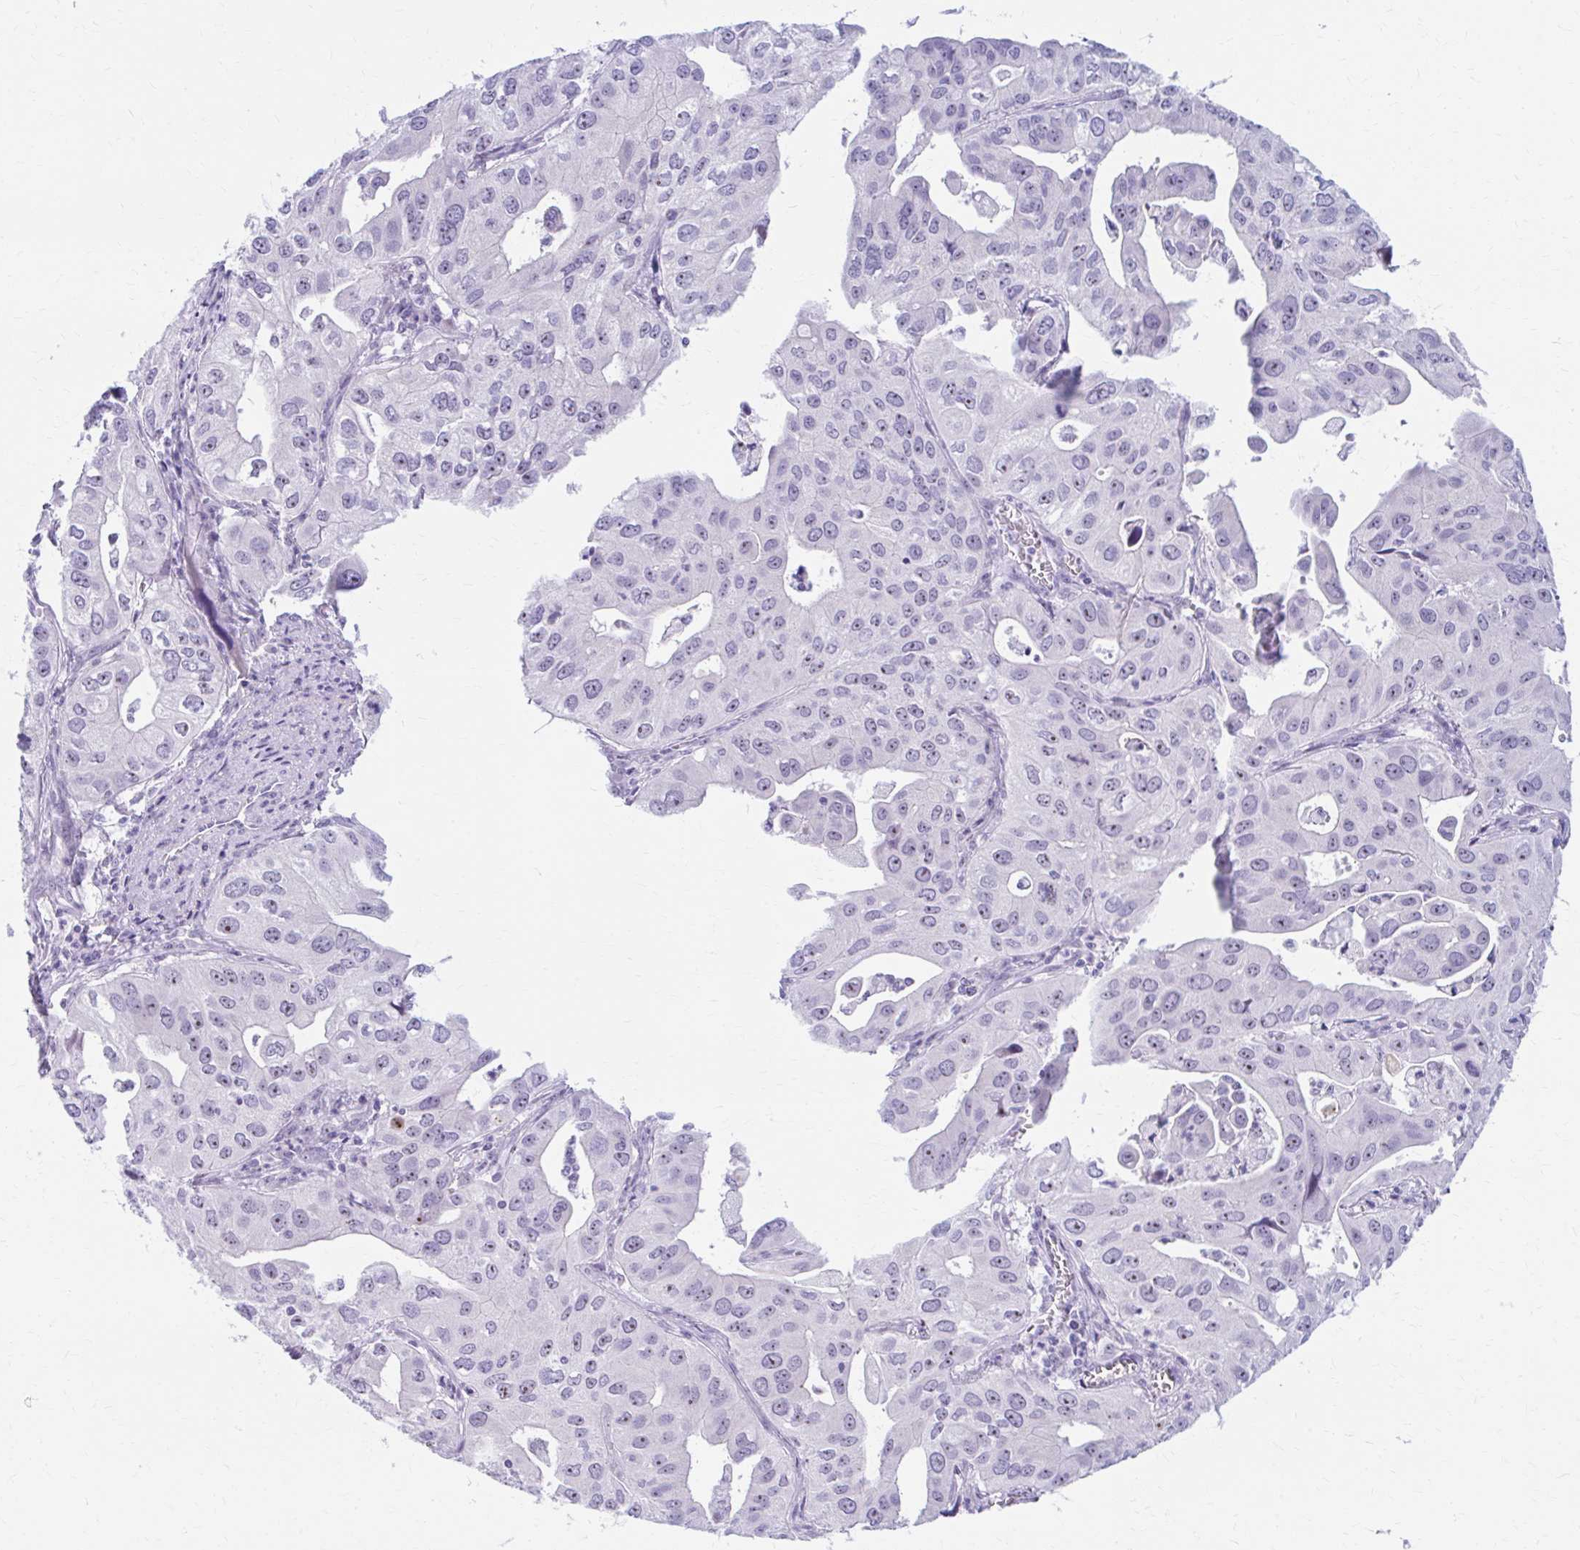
{"staining": {"intensity": "weak", "quantity": "25%-75%", "location": "nuclear"}, "tissue": "lung cancer", "cell_type": "Tumor cells", "image_type": "cancer", "snomed": [{"axis": "morphology", "description": "Adenocarcinoma, NOS"}, {"axis": "topography", "description": "Lung"}], "caption": "IHC micrograph of lung adenocarcinoma stained for a protein (brown), which exhibits low levels of weak nuclear expression in about 25%-75% of tumor cells.", "gene": "FTSJ3", "patient": {"sex": "male", "age": 48}}